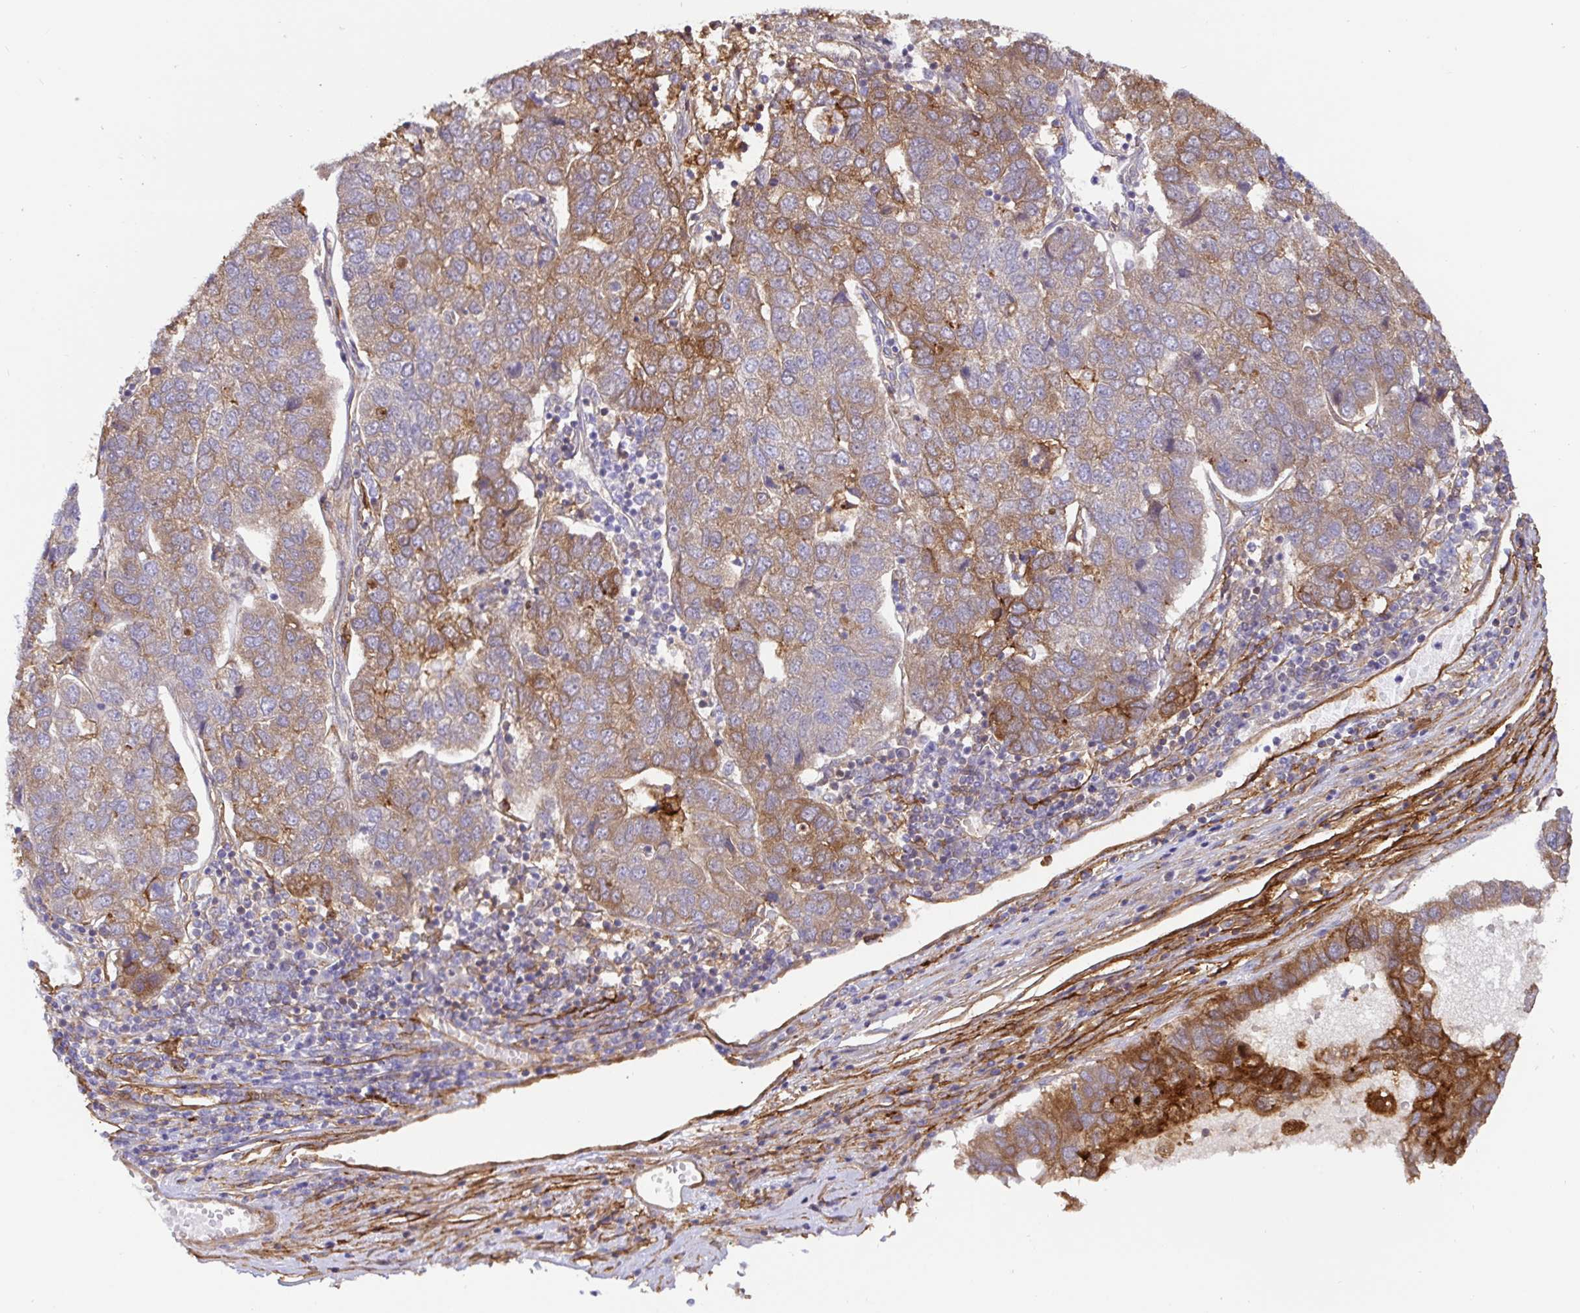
{"staining": {"intensity": "moderate", "quantity": "25%-75%", "location": "cytoplasmic/membranous"}, "tissue": "pancreatic cancer", "cell_type": "Tumor cells", "image_type": "cancer", "snomed": [{"axis": "morphology", "description": "Adenocarcinoma, NOS"}, {"axis": "topography", "description": "Pancreas"}], "caption": "Pancreatic cancer (adenocarcinoma) stained with a brown dye exhibits moderate cytoplasmic/membranous positive staining in approximately 25%-75% of tumor cells.", "gene": "ANXA2", "patient": {"sex": "female", "age": 61}}